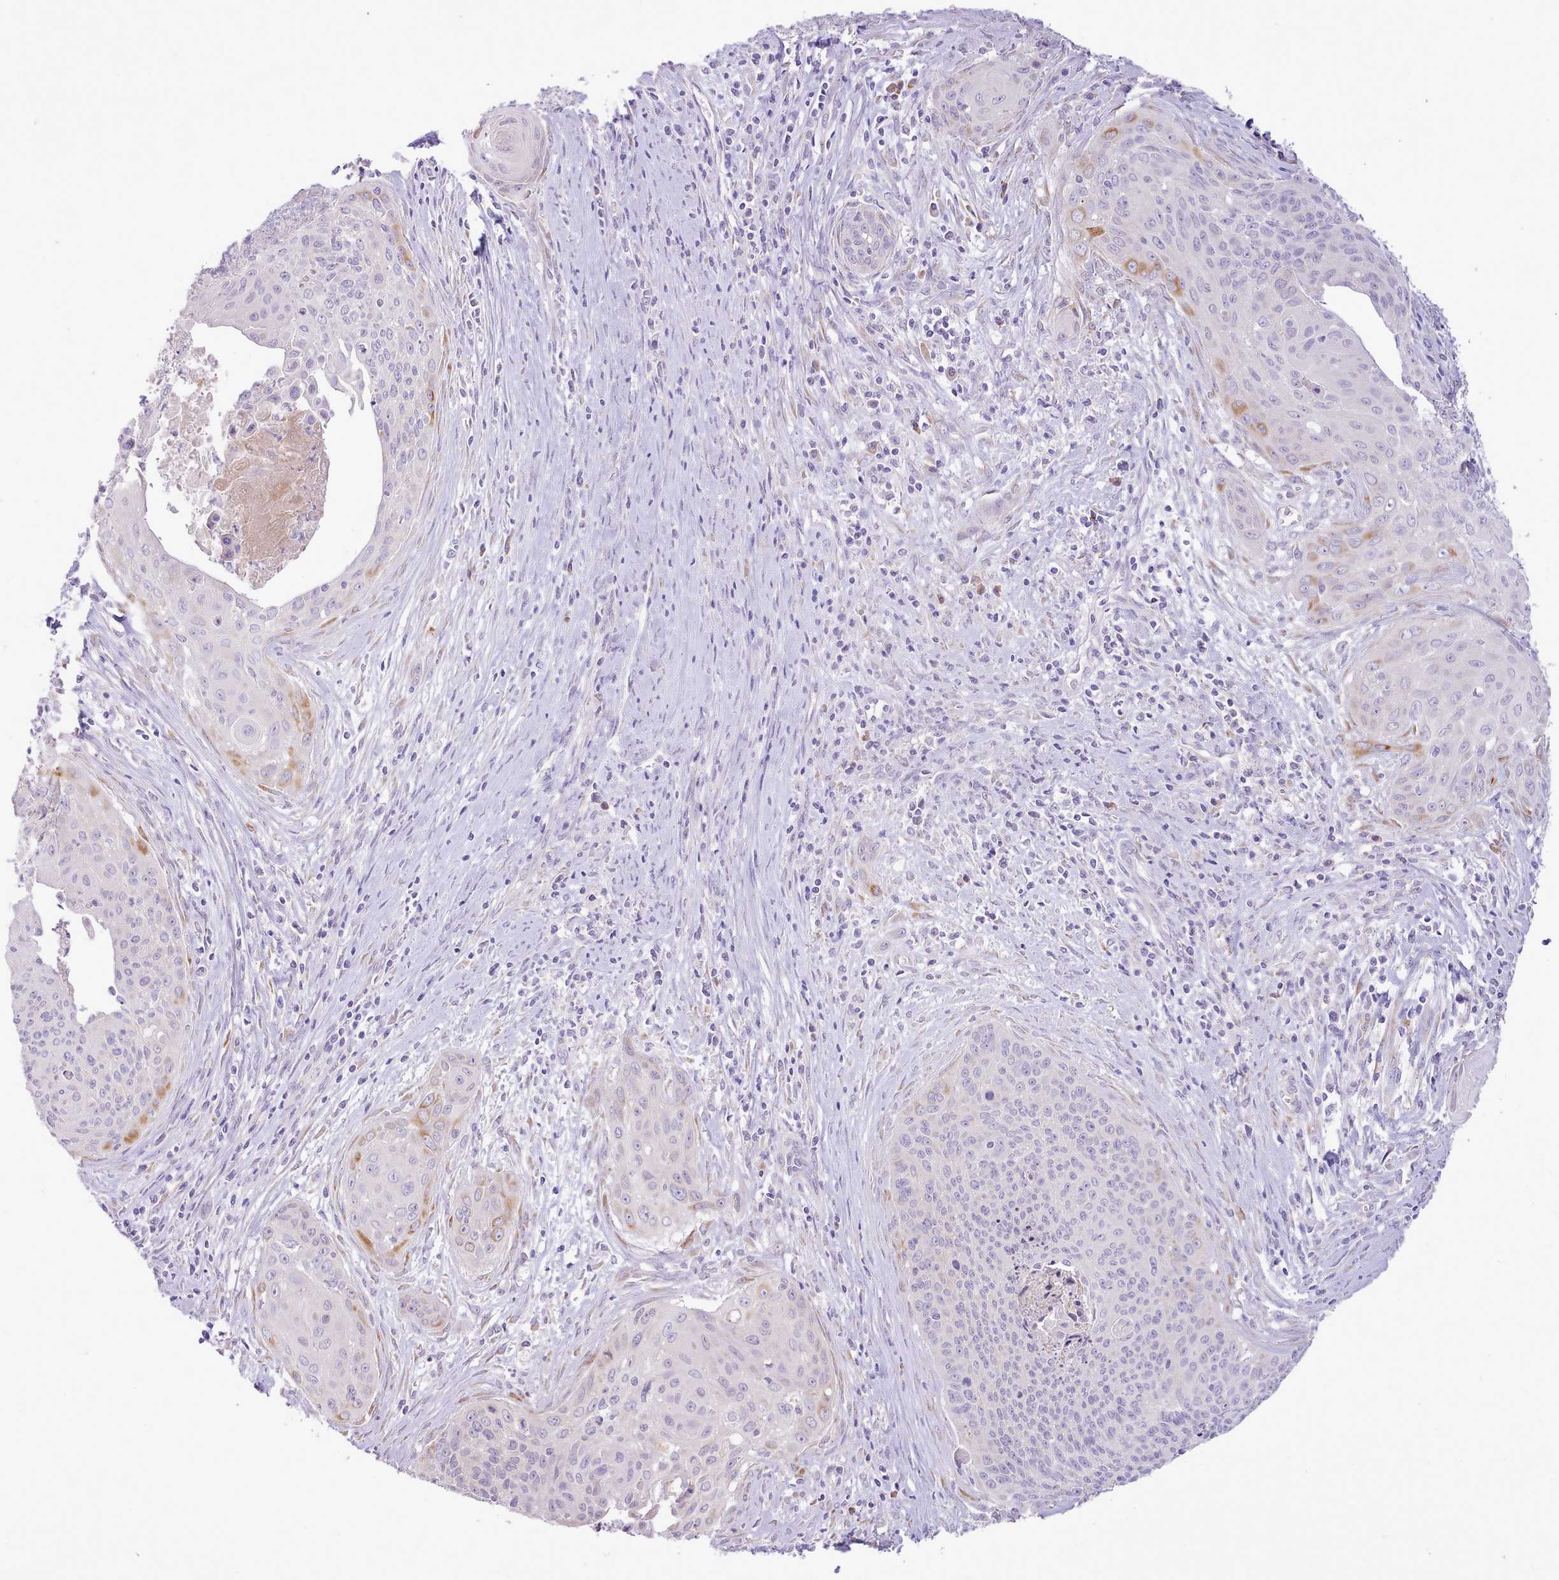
{"staining": {"intensity": "moderate", "quantity": "<25%", "location": "cytoplasmic/membranous"}, "tissue": "cervical cancer", "cell_type": "Tumor cells", "image_type": "cancer", "snomed": [{"axis": "morphology", "description": "Squamous cell carcinoma, NOS"}, {"axis": "topography", "description": "Cervix"}], "caption": "High-power microscopy captured an IHC photomicrograph of cervical cancer, revealing moderate cytoplasmic/membranous expression in approximately <25% of tumor cells.", "gene": "CCL1", "patient": {"sex": "female", "age": 55}}